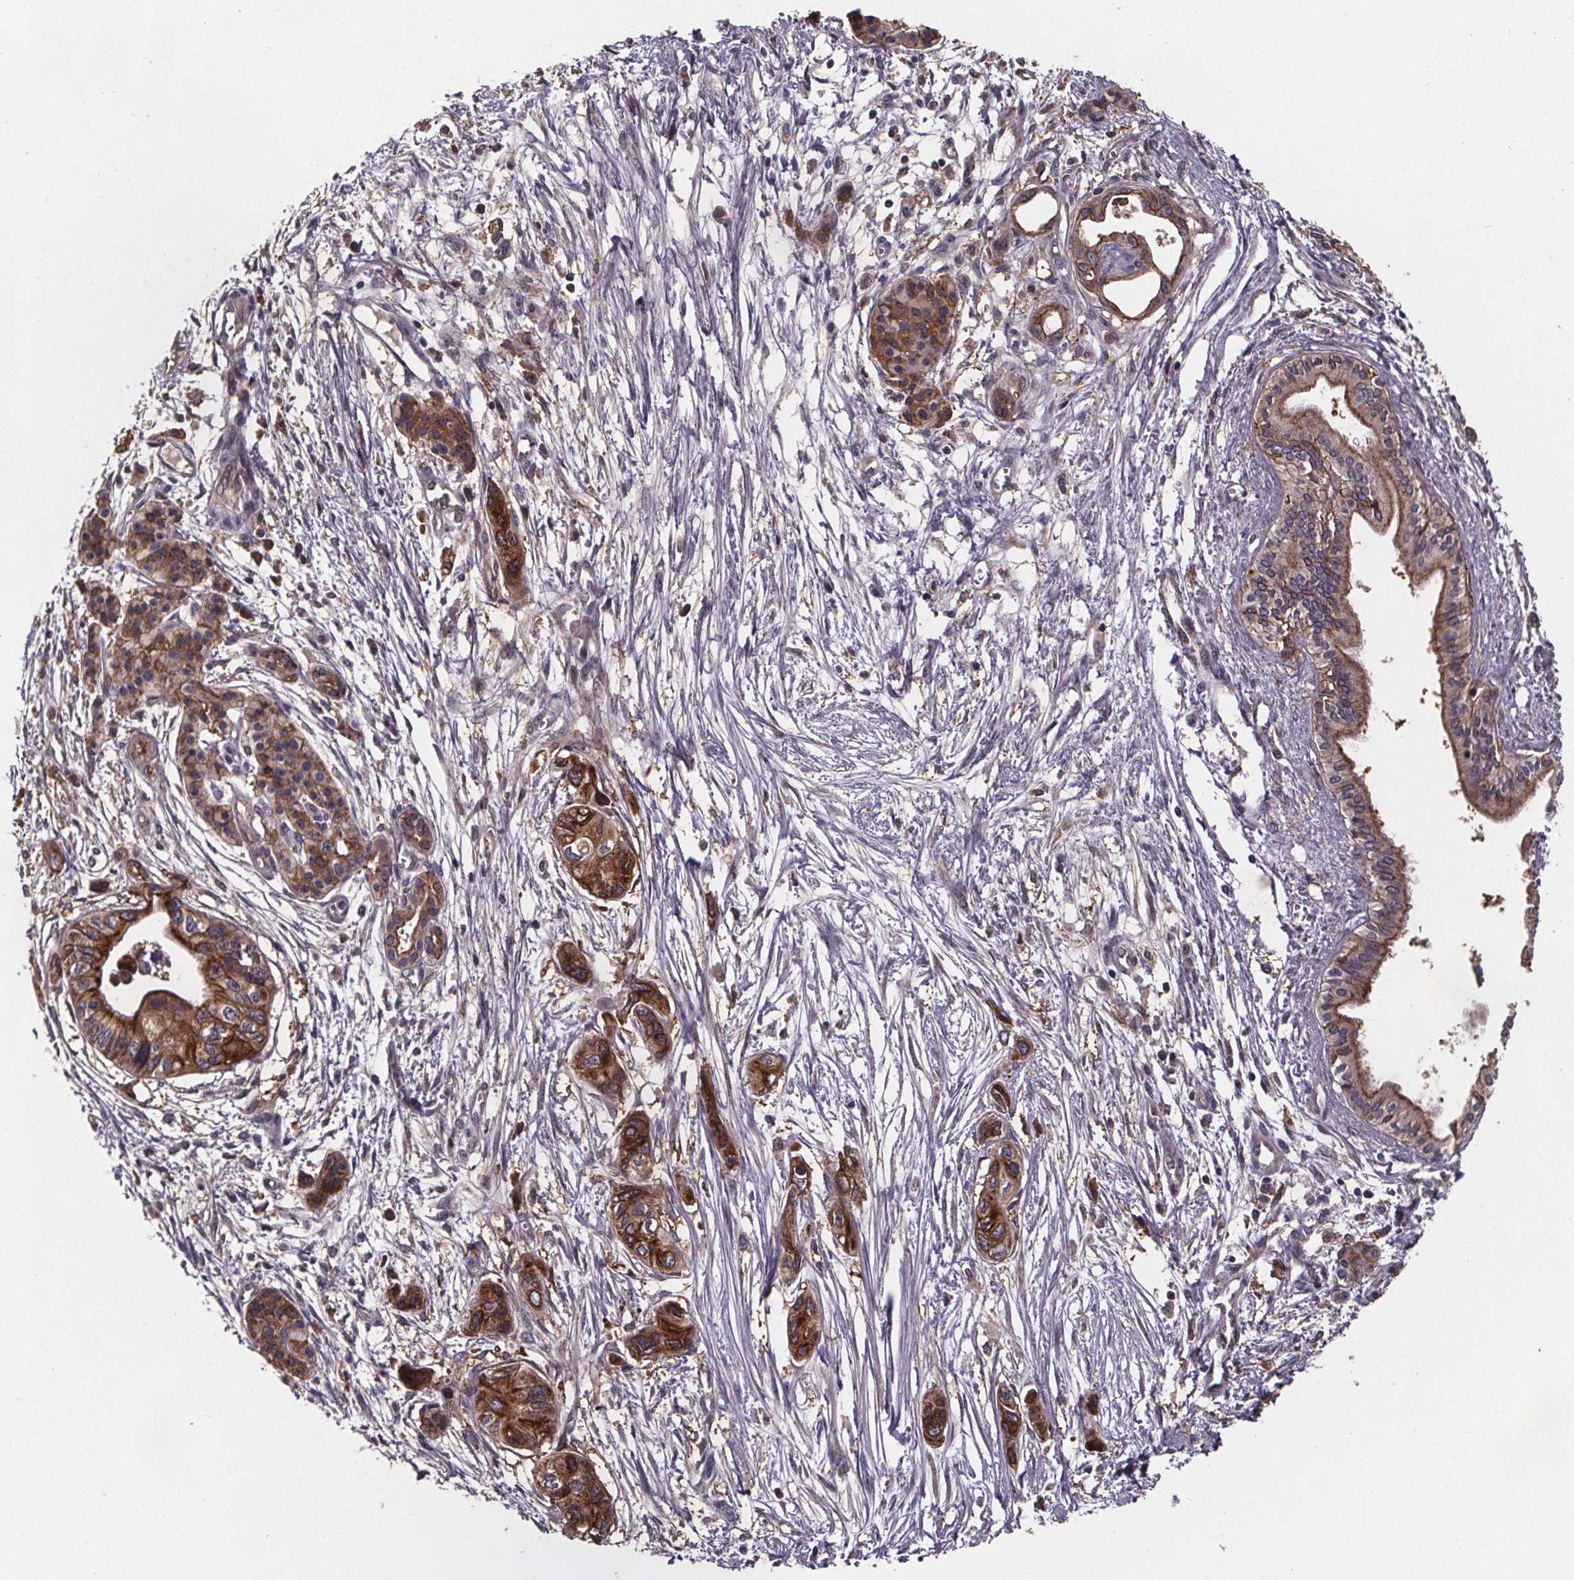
{"staining": {"intensity": "strong", "quantity": ">75%", "location": "cytoplasmic/membranous"}, "tissue": "pancreatic cancer", "cell_type": "Tumor cells", "image_type": "cancer", "snomed": [{"axis": "morphology", "description": "Adenocarcinoma, NOS"}, {"axis": "topography", "description": "Pancreas"}], "caption": "High-magnification brightfield microscopy of adenocarcinoma (pancreatic) stained with DAB (3,3'-diaminobenzidine) (brown) and counterstained with hematoxylin (blue). tumor cells exhibit strong cytoplasmic/membranous positivity is present in about>75% of cells. (Brightfield microscopy of DAB IHC at high magnification).", "gene": "FASTKD3", "patient": {"sex": "female", "age": 76}}